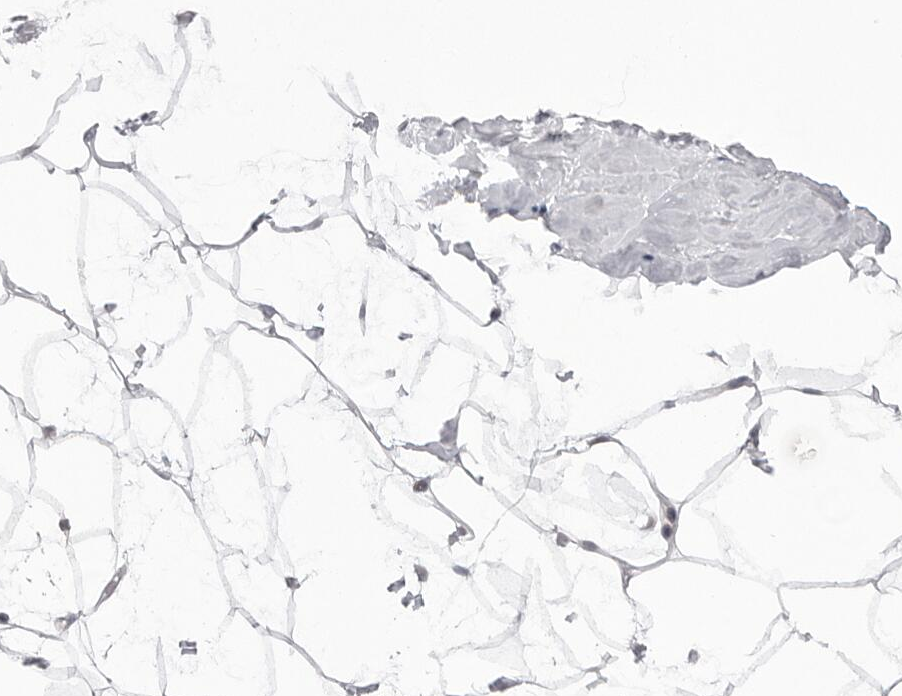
{"staining": {"intensity": "weak", "quantity": "<25%", "location": "cytoplasmic/membranous"}, "tissue": "adipose tissue", "cell_type": "Adipocytes", "image_type": "normal", "snomed": [{"axis": "morphology", "description": "Normal tissue, NOS"}, {"axis": "morphology", "description": "Fibrosis, NOS"}, {"axis": "topography", "description": "Breast"}, {"axis": "topography", "description": "Adipose tissue"}], "caption": "Immunohistochemistry (IHC) photomicrograph of unremarkable adipose tissue: adipose tissue stained with DAB (3,3'-diaminobenzidine) shows no significant protein positivity in adipocytes.", "gene": "PTK2B", "patient": {"sex": "female", "age": 39}}